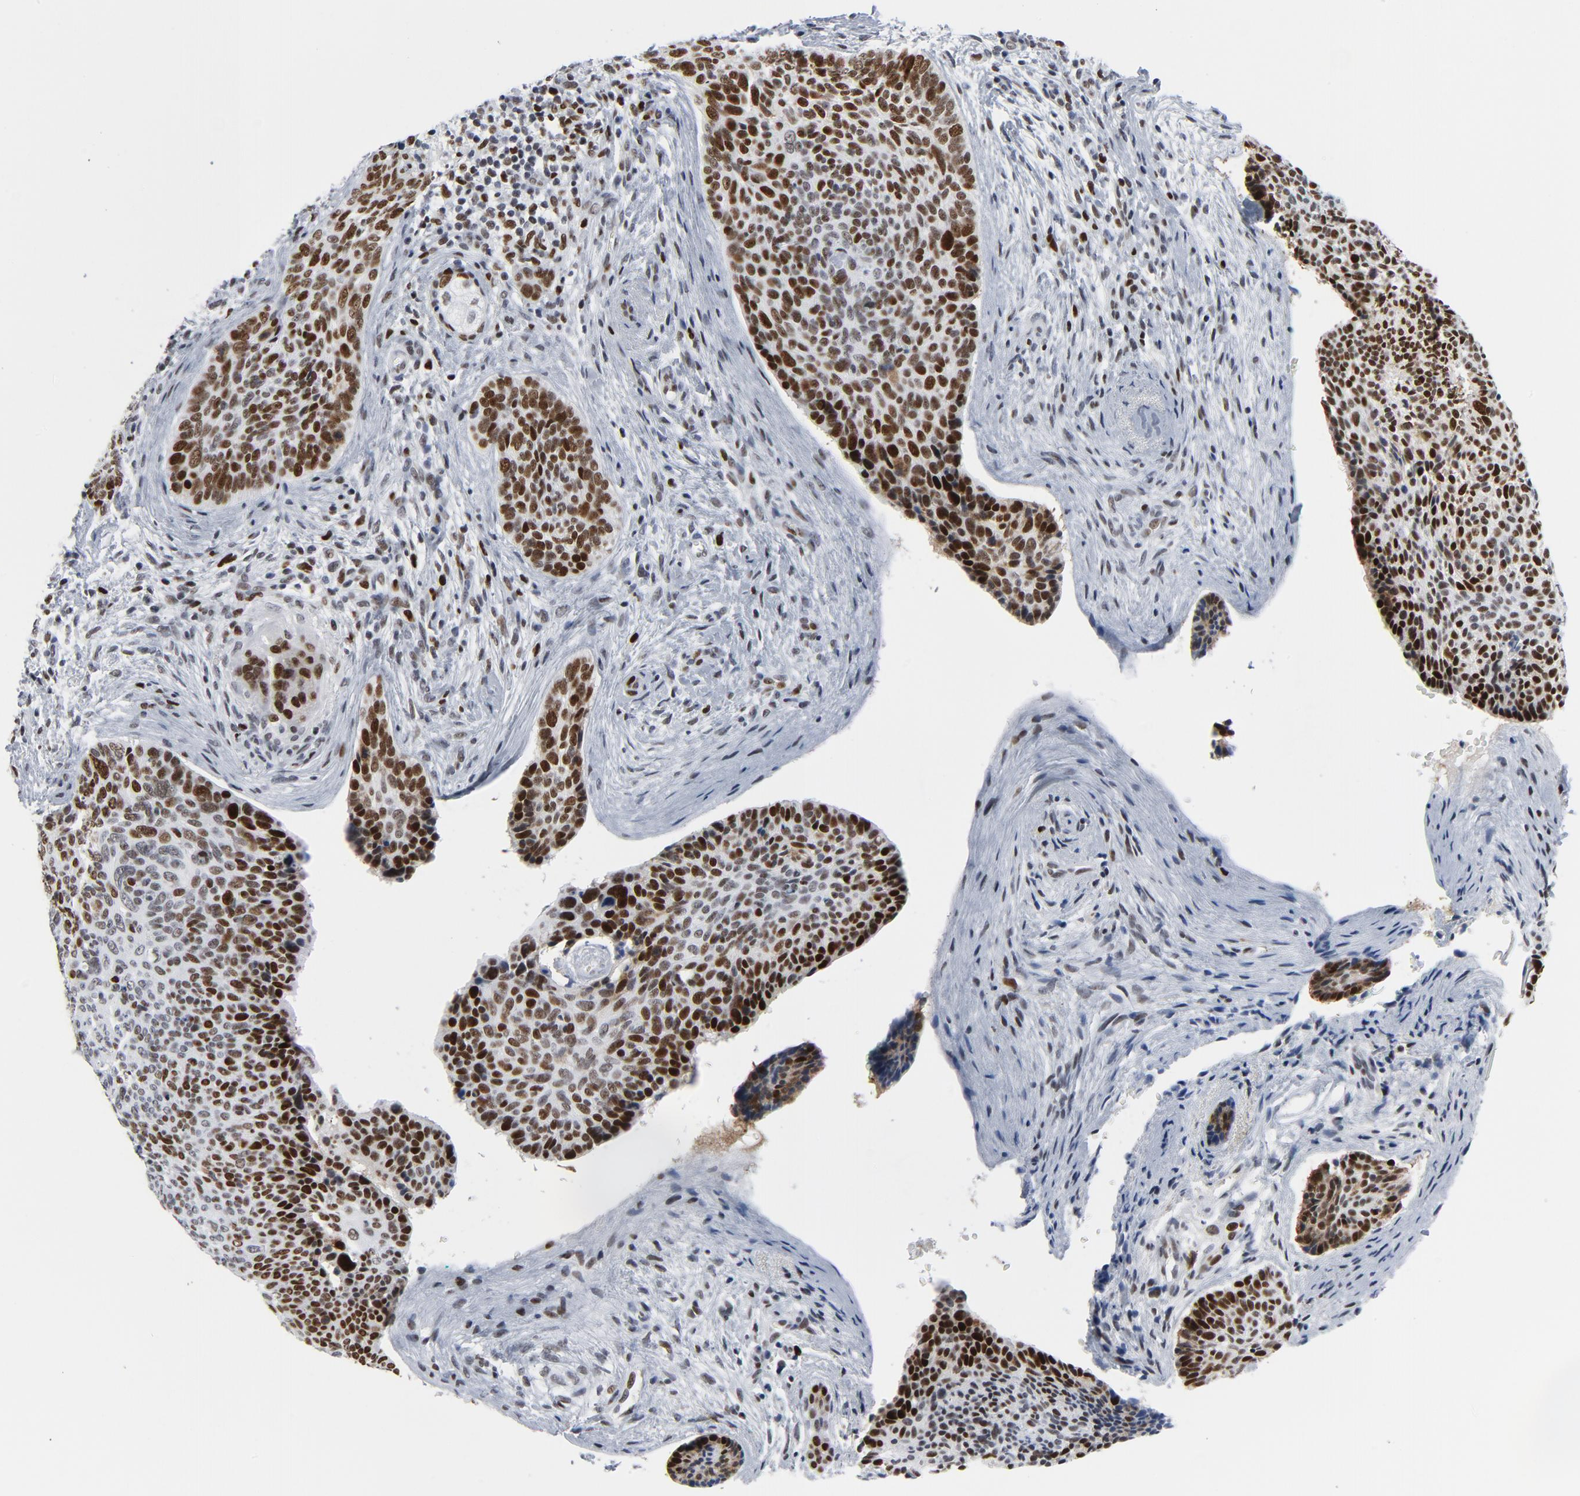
{"staining": {"intensity": "strong", "quantity": ">75%", "location": "nuclear"}, "tissue": "skin cancer", "cell_type": "Tumor cells", "image_type": "cancer", "snomed": [{"axis": "morphology", "description": "Normal tissue, NOS"}, {"axis": "morphology", "description": "Basal cell carcinoma"}, {"axis": "topography", "description": "Skin"}], "caption": "Protein staining of basal cell carcinoma (skin) tissue displays strong nuclear staining in about >75% of tumor cells.", "gene": "POLD1", "patient": {"sex": "female", "age": 57}}